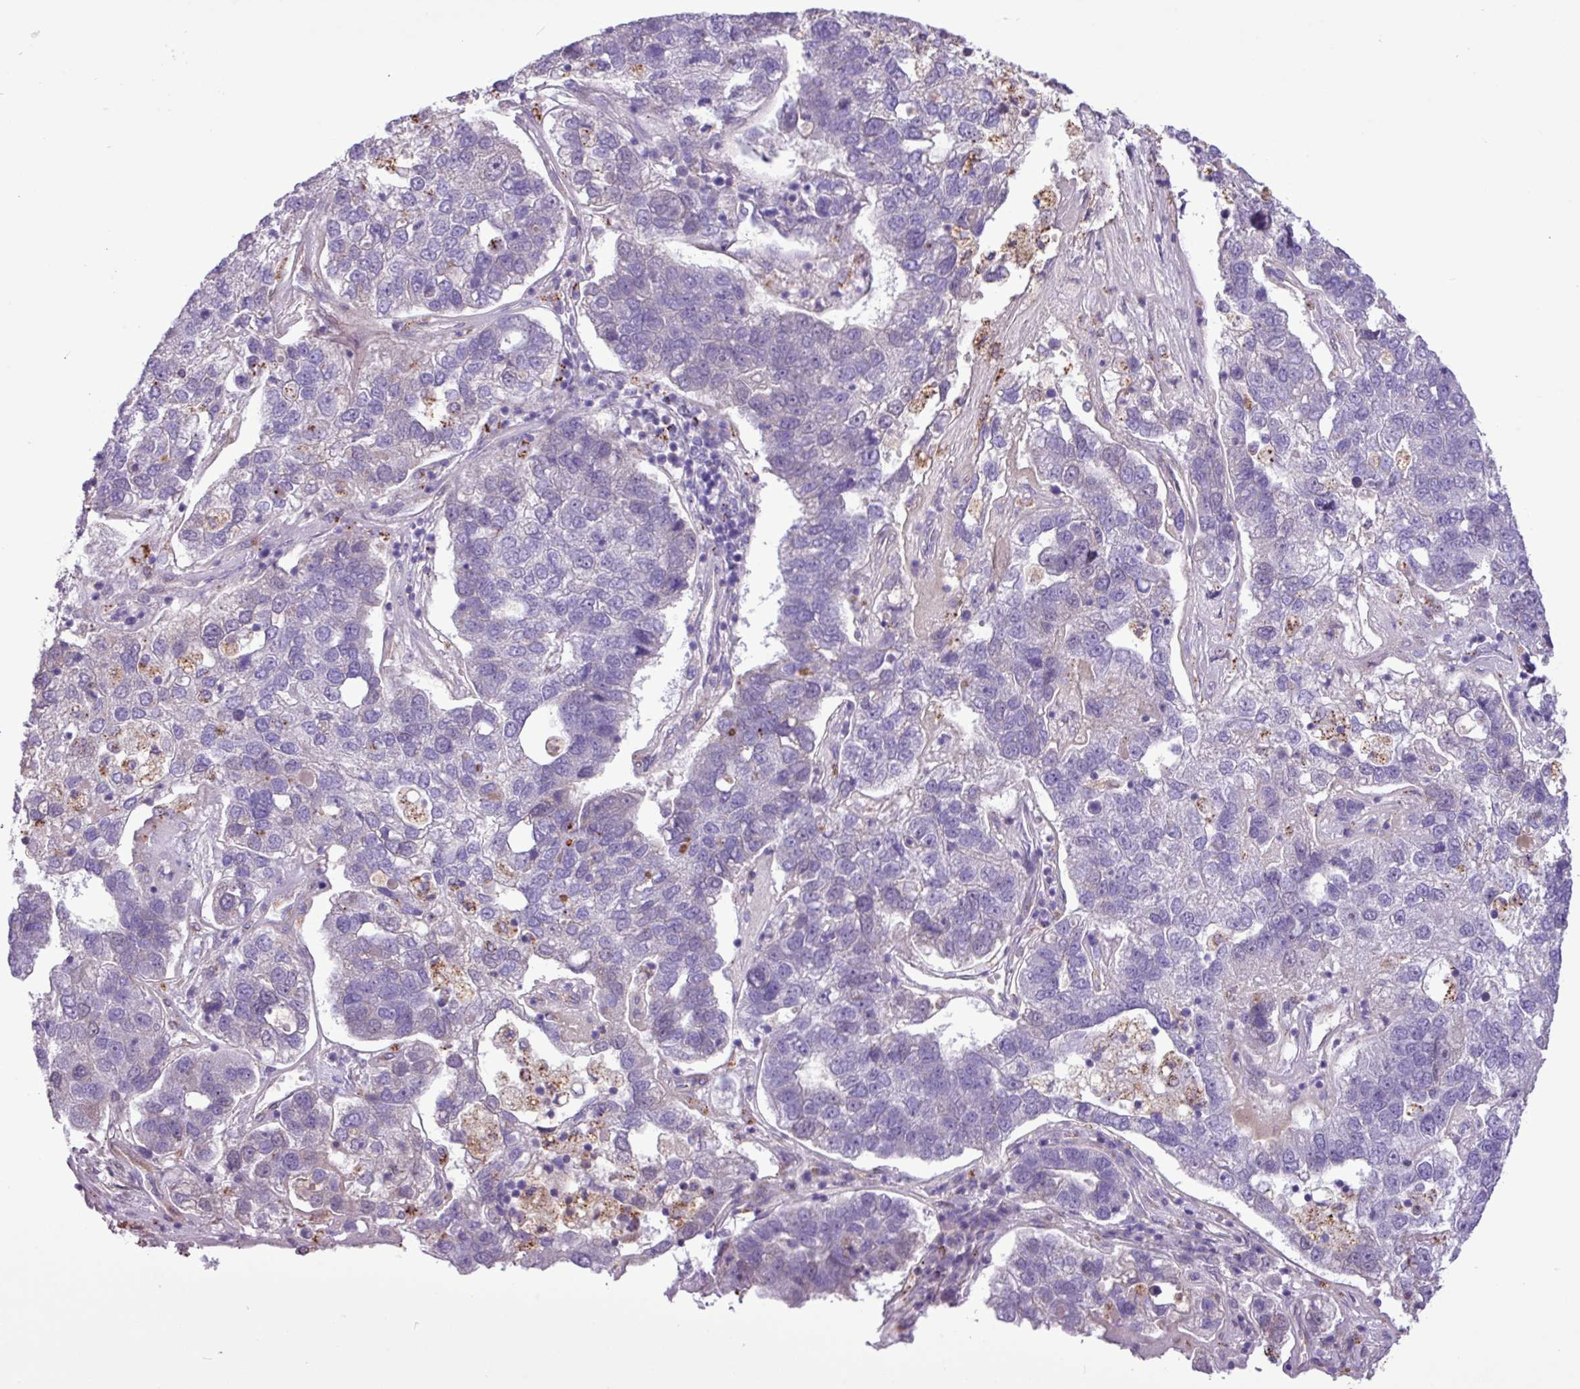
{"staining": {"intensity": "negative", "quantity": "none", "location": "none"}, "tissue": "pancreatic cancer", "cell_type": "Tumor cells", "image_type": "cancer", "snomed": [{"axis": "morphology", "description": "Adenocarcinoma, NOS"}, {"axis": "topography", "description": "Pancreas"}], "caption": "Immunohistochemical staining of human pancreatic cancer displays no significant positivity in tumor cells. (DAB immunohistochemistry (IHC) visualized using brightfield microscopy, high magnification).", "gene": "CD248", "patient": {"sex": "female", "age": 61}}